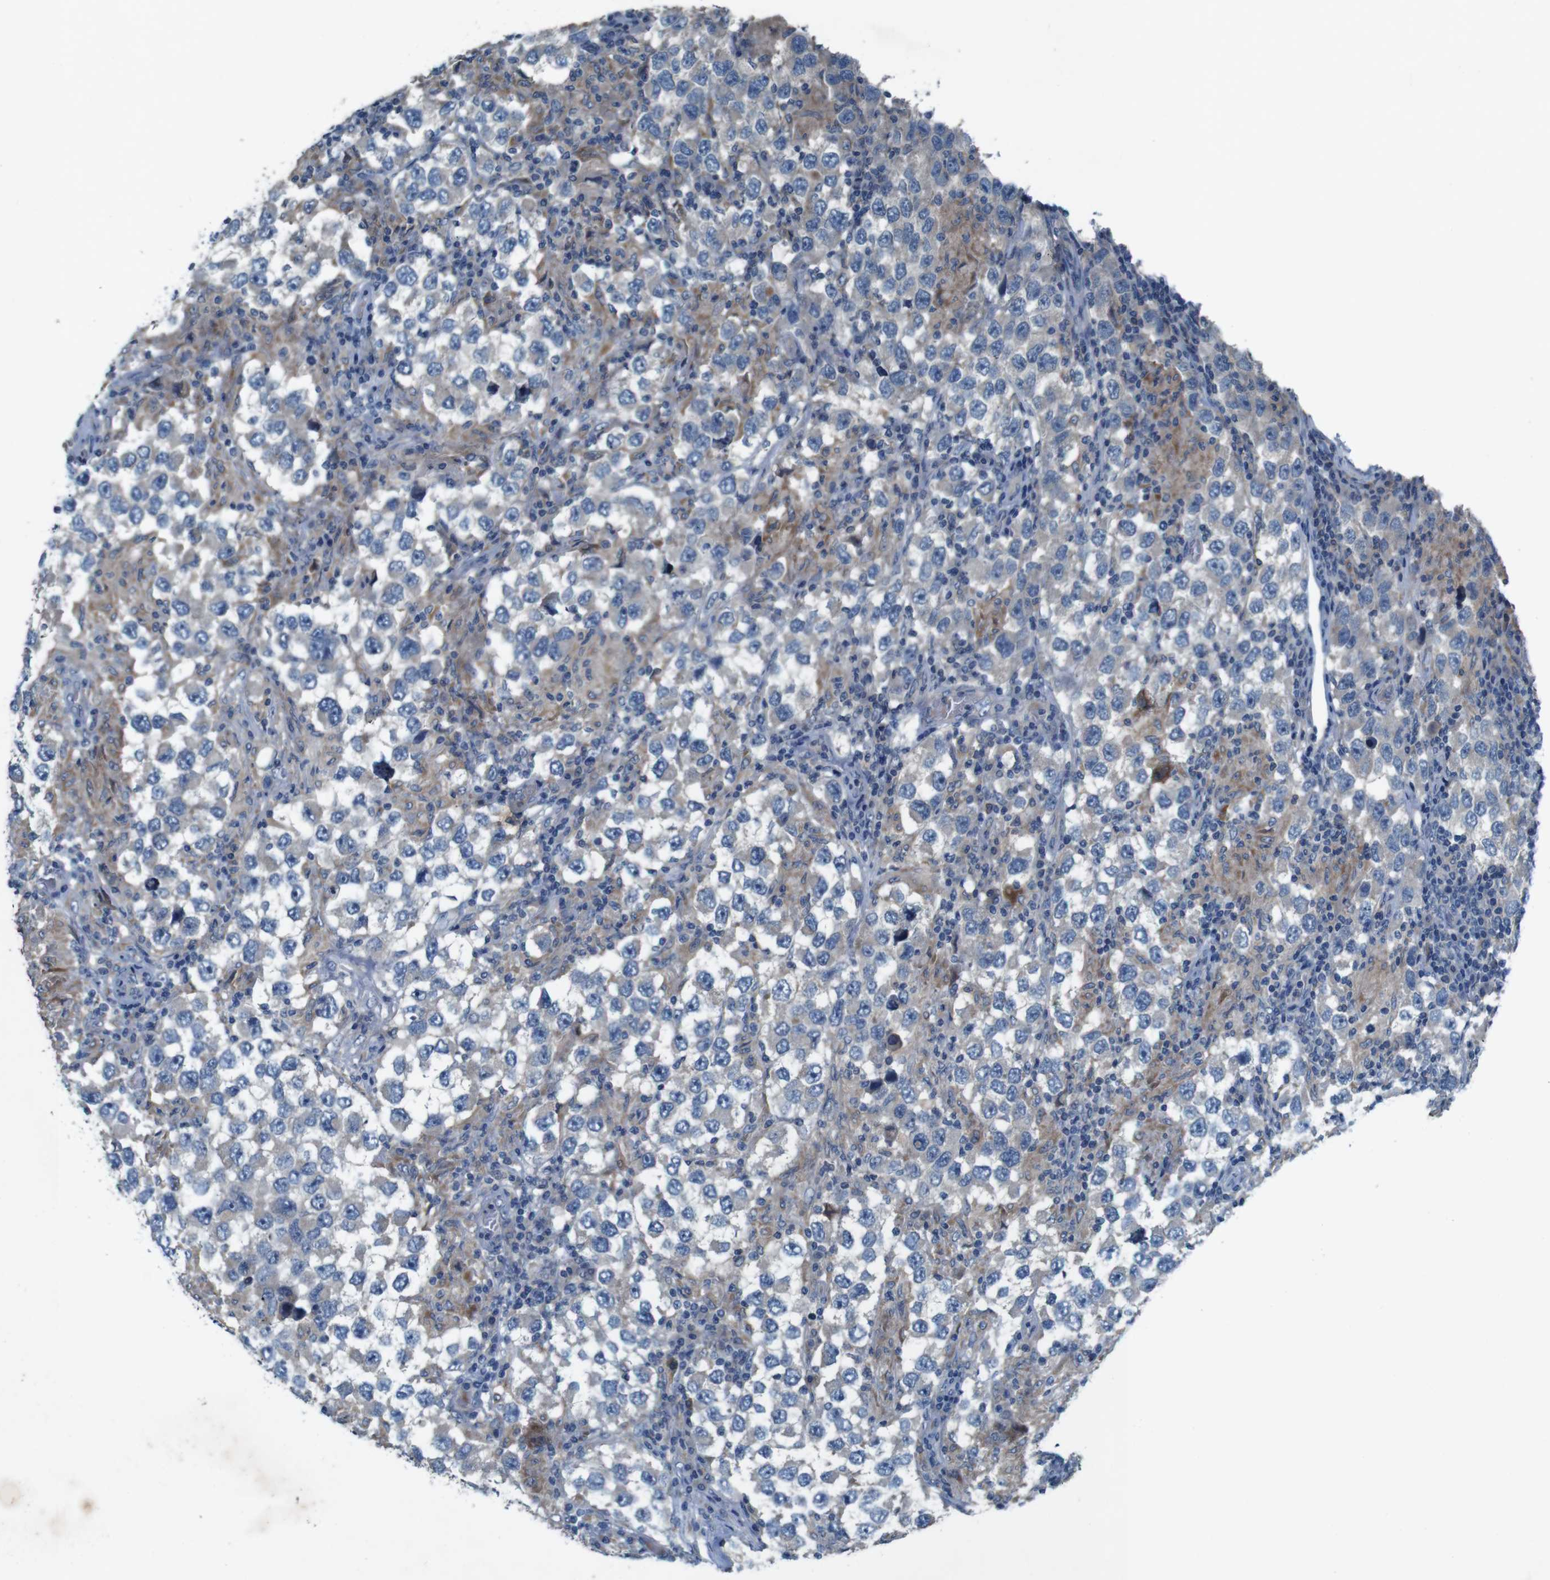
{"staining": {"intensity": "weak", "quantity": "<25%", "location": "cytoplasmic/membranous"}, "tissue": "testis cancer", "cell_type": "Tumor cells", "image_type": "cancer", "snomed": [{"axis": "morphology", "description": "Carcinoma, Embryonal, NOS"}, {"axis": "topography", "description": "Testis"}], "caption": "Tumor cells show no significant protein expression in testis cancer.", "gene": "MOGAT3", "patient": {"sex": "male", "age": 21}}